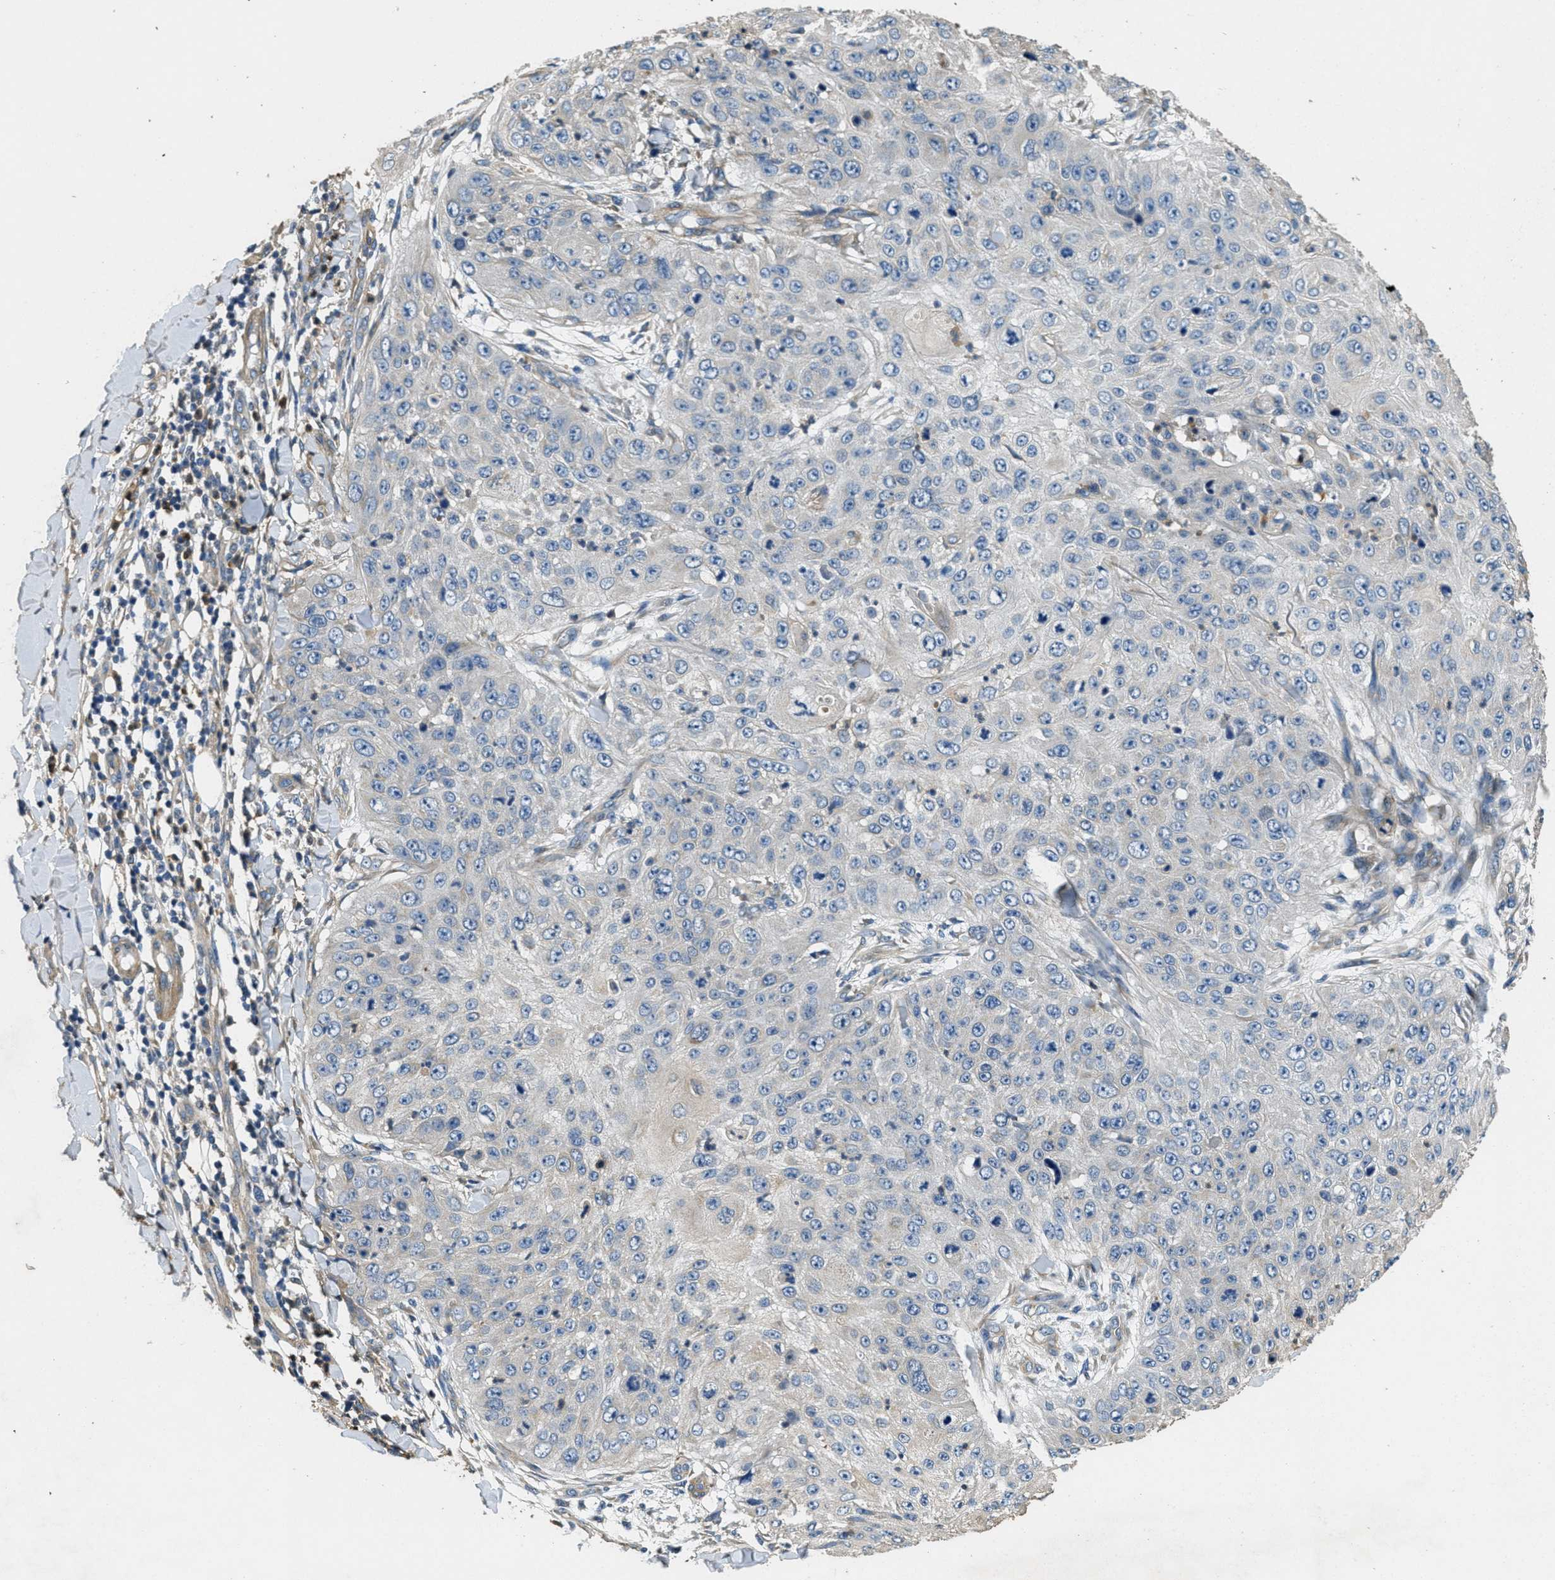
{"staining": {"intensity": "negative", "quantity": "none", "location": "none"}, "tissue": "skin cancer", "cell_type": "Tumor cells", "image_type": "cancer", "snomed": [{"axis": "morphology", "description": "Squamous cell carcinoma, NOS"}, {"axis": "topography", "description": "Skin"}], "caption": "Skin cancer stained for a protein using immunohistochemistry demonstrates no staining tumor cells.", "gene": "TOMM70", "patient": {"sex": "female", "age": 80}}